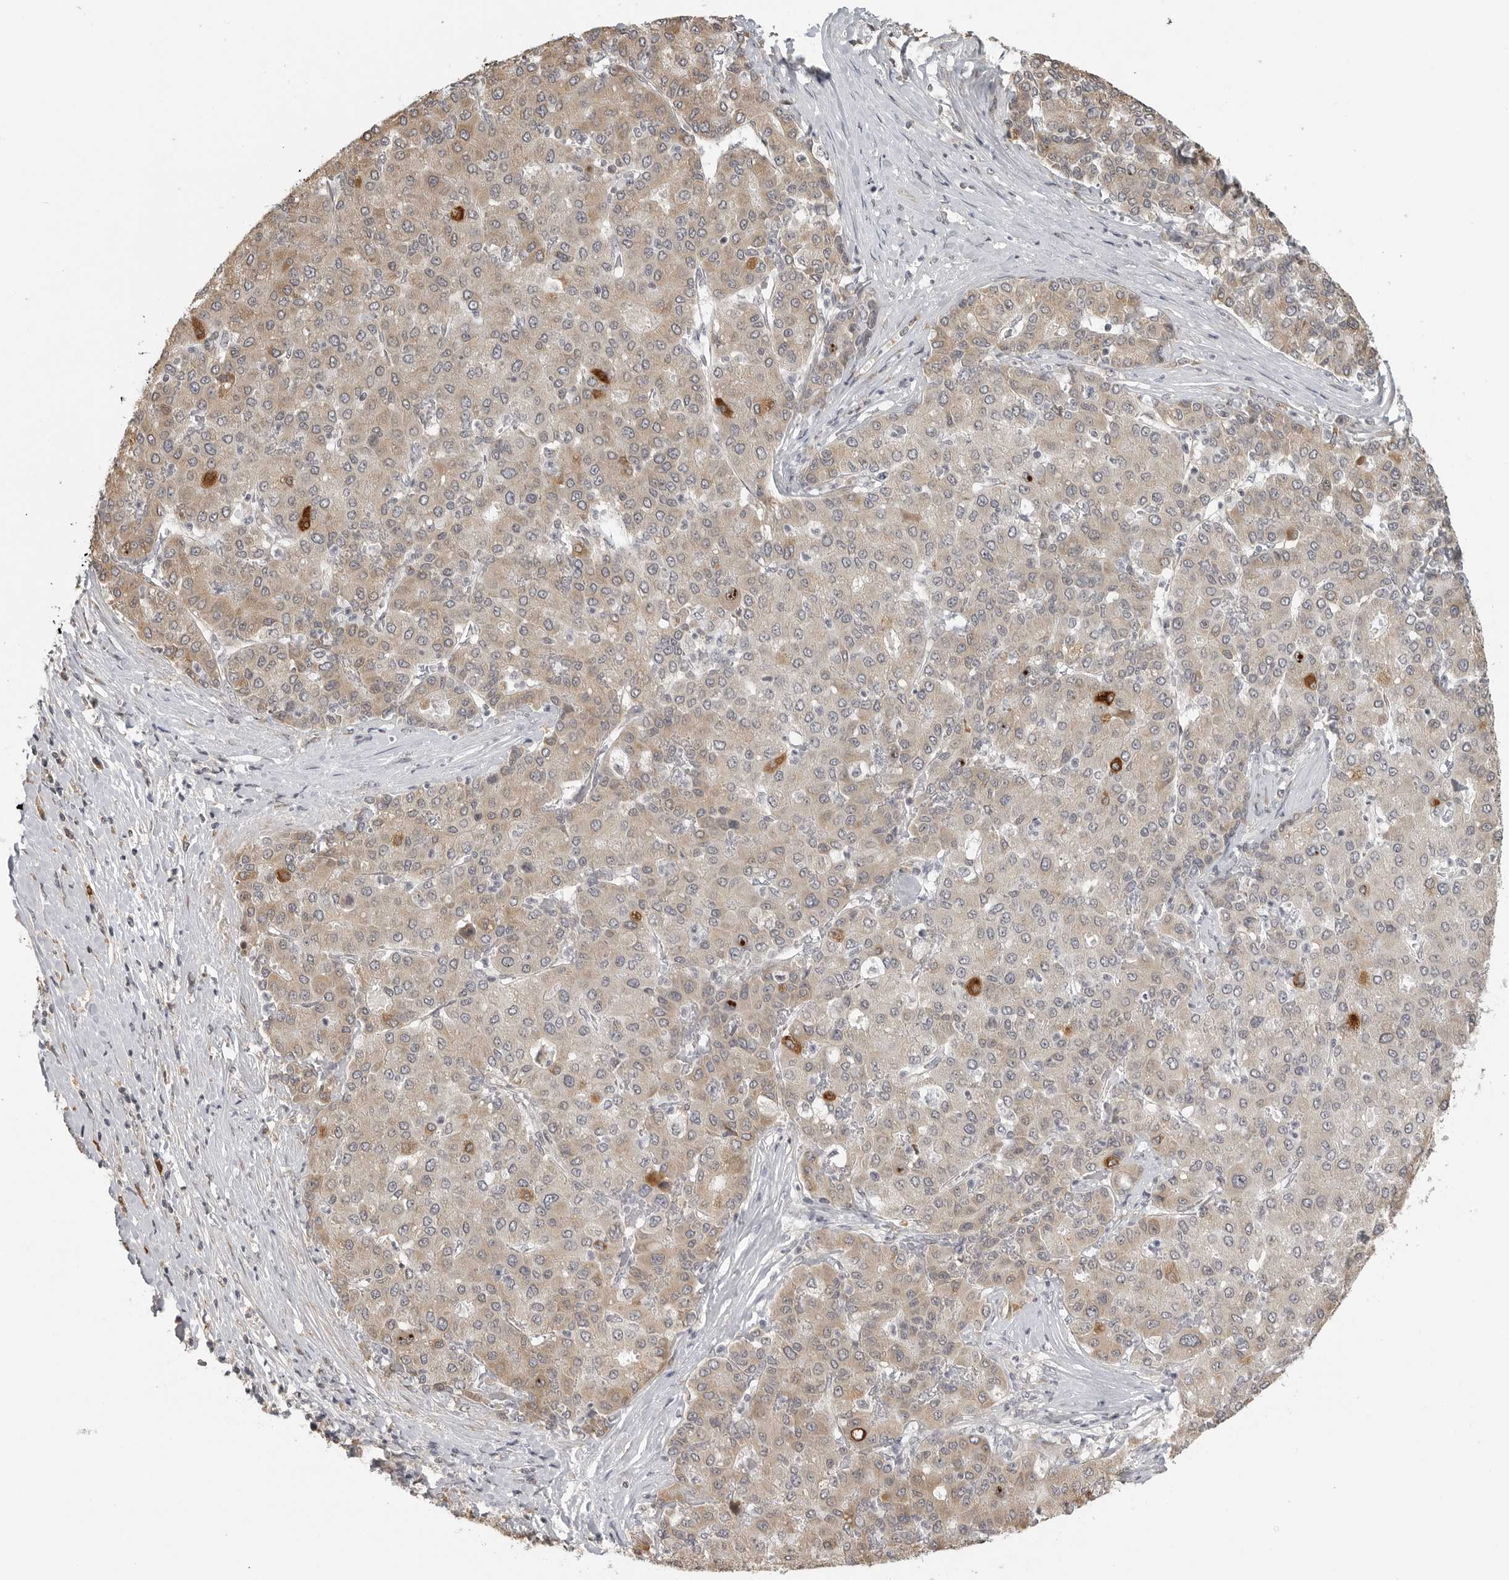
{"staining": {"intensity": "weak", "quantity": "25%-75%", "location": "cytoplasmic/membranous"}, "tissue": "liver cancer", "cell_type": "Tumor cells", "image_type": "cancer", "snomed": [{"axis": "morphology", "description": "Carcinoma, Hepatocellular, NOS"}, {"axis": "topography", "description": "Liver"}], "caption": "Tumor cells demonstrate low levels of weak cytoplasmic/membranous positivity in about 25%-75% of cells in hepatocellular carcinoma (liver).", "gene": "IDO1", "patient": {"sex": "male", "age": 65}}